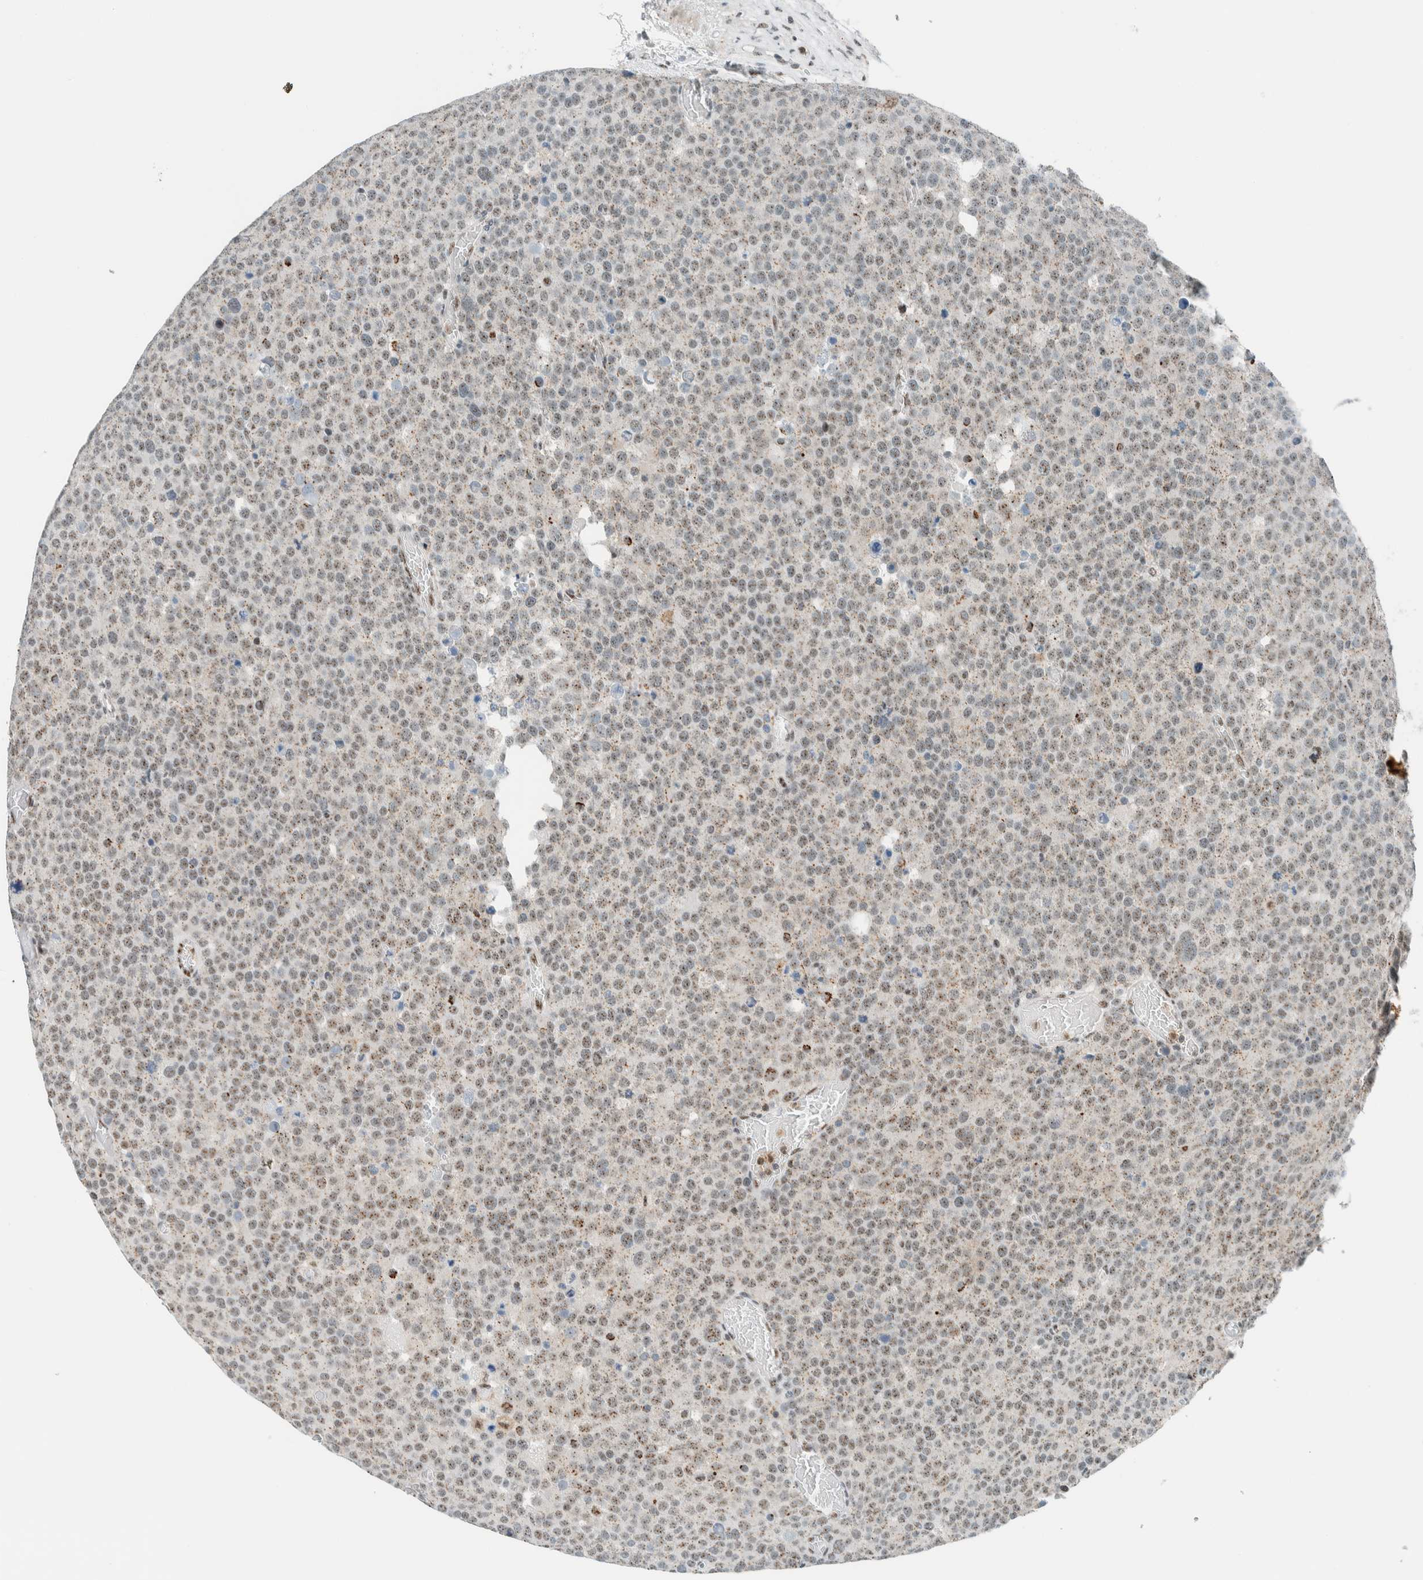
{"staining": {"intensity": "weak", "quantity": ">75%", "location": "cytoplasmic/membranous,nuclear"}, "tissue": "testis cancer", "cell_type": "Tumor cells", "image_type": "cancer", "snomed": [{"axis": "morphology", "description": "Seminoma, NOS"}, {"axis": "topography", "description": "Testis"}], "caption": "A high-resolution histopathology image shows IHC staining of testis cancer (seminoma), which demonstrates weak cytoplasmic/membranous and nuclear positivity in approximately >75% of tumor cells.", "gene": "CYSRT1", "patient": {"sex": "male", "age": 71}}